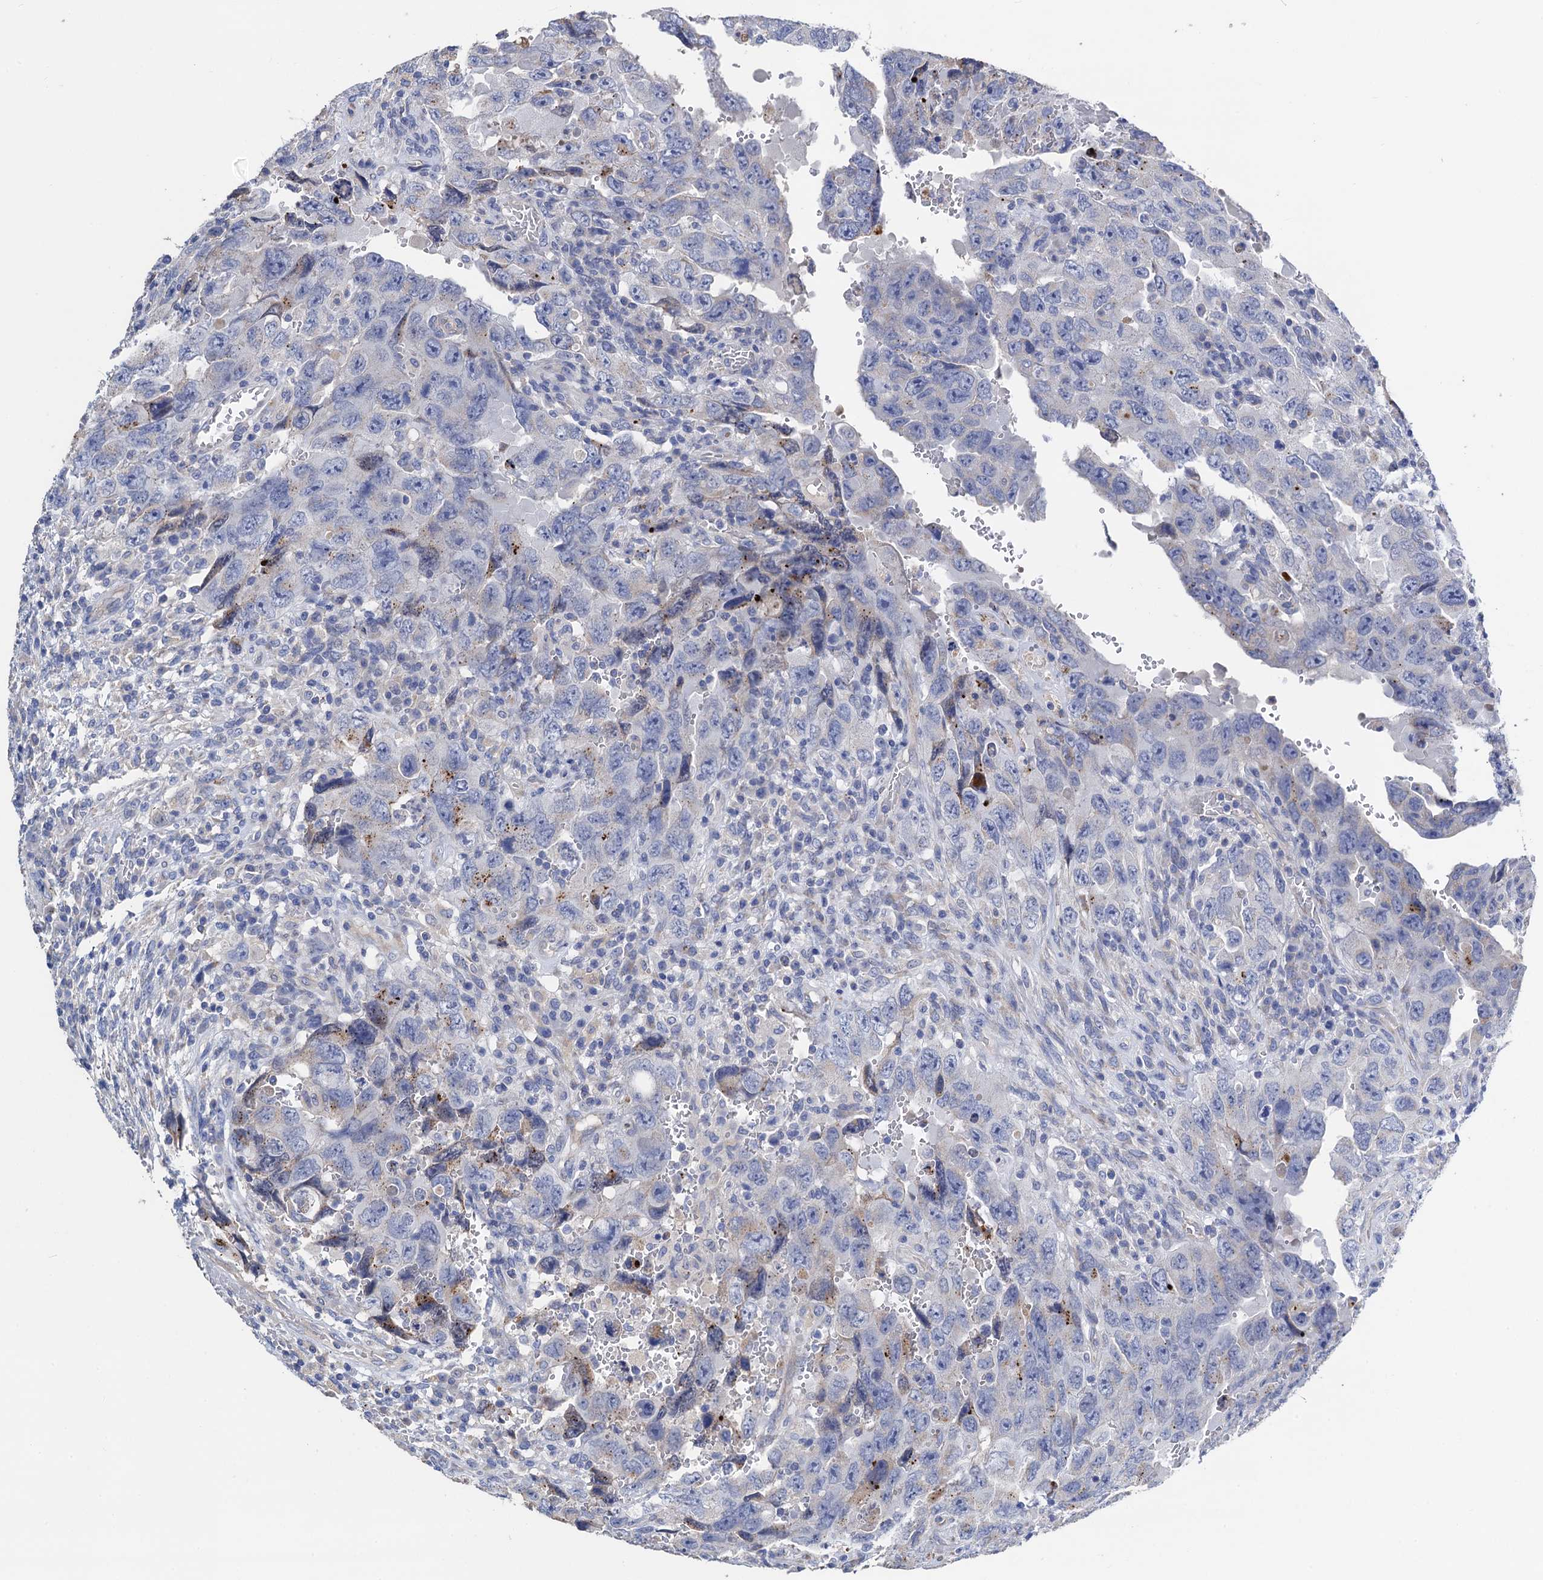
{"staining": {"intensity": "weak", "quantity": "<25%", "location": "cytoplasmic/membranous"}, "tissue": "testis cancer", "cell_type": "Tumor cells", "image_type": "cancer", "snomed": [{"axis": "morphology", "description": "Carcinoma, Embryonal, NOS"}, {"axis": "topography", "description": "Testis"}], "caption": "IHC of testis embryonal carcinoma demonstrates no expression in tumor cells.", "gene": "FREM3", "patient": {"sex": "male", "age": 26}}